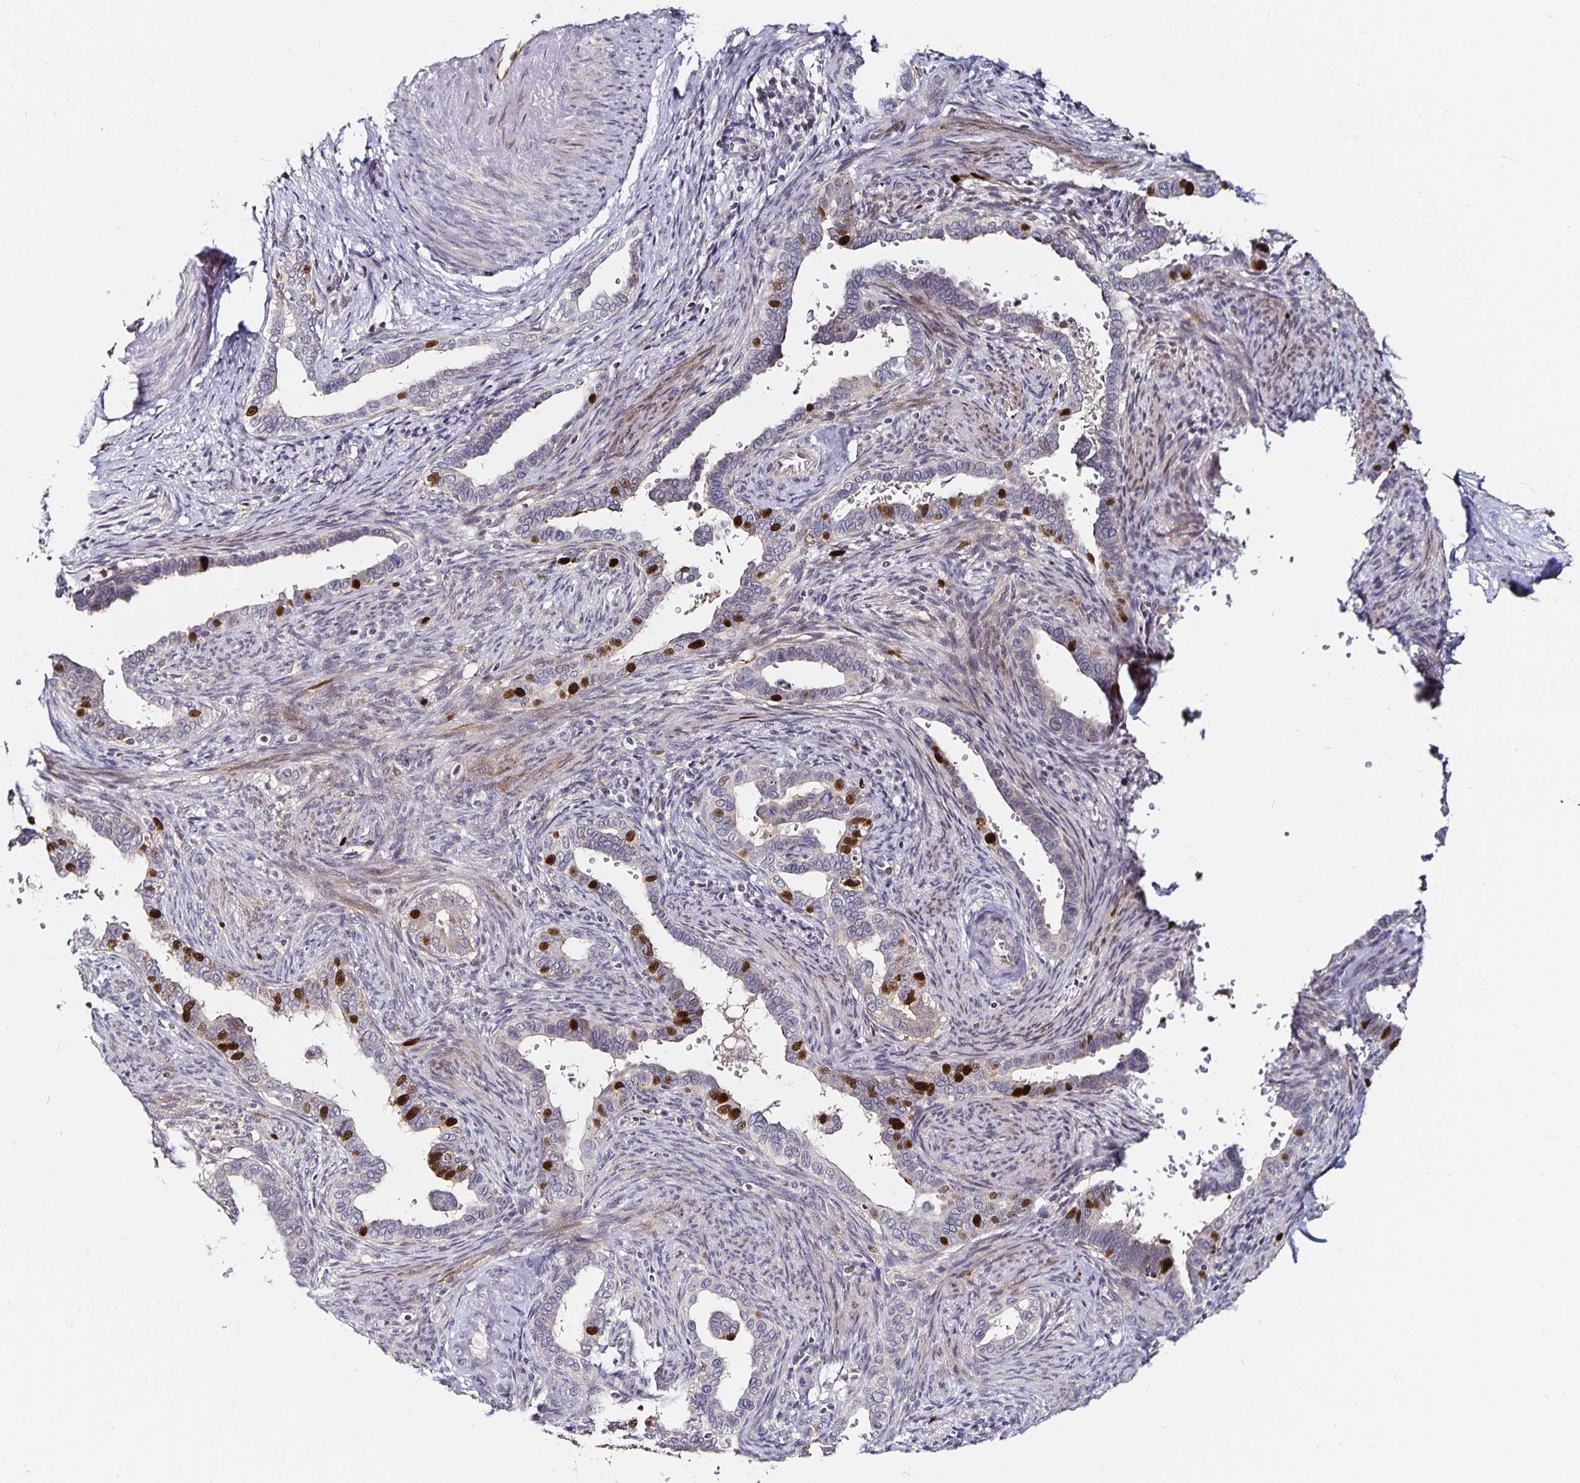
{"staining": {"intensity": "strong", "quantity": "<25%", "location": "nuclear"}, "tissue": "cervical cancer", "cell_type": "Tumor cells", "image_type": "cancer", "snomed": [{"axis": "morphology", "description": "Adenocarcinoma, NOS"}, {"axis": "morphology", "description": "Adenocarcinoma, Low grade"}, {"axis": "topography", "description": "Cervix"}], "caption": "Immunohistochemical staining of human cervical adenocarcinoma displays medium levels of strong nuclear protein expression in about <25% of tumor cells.", "gene": "ANLN", "patient": {"sex": "female", "age": 35}}